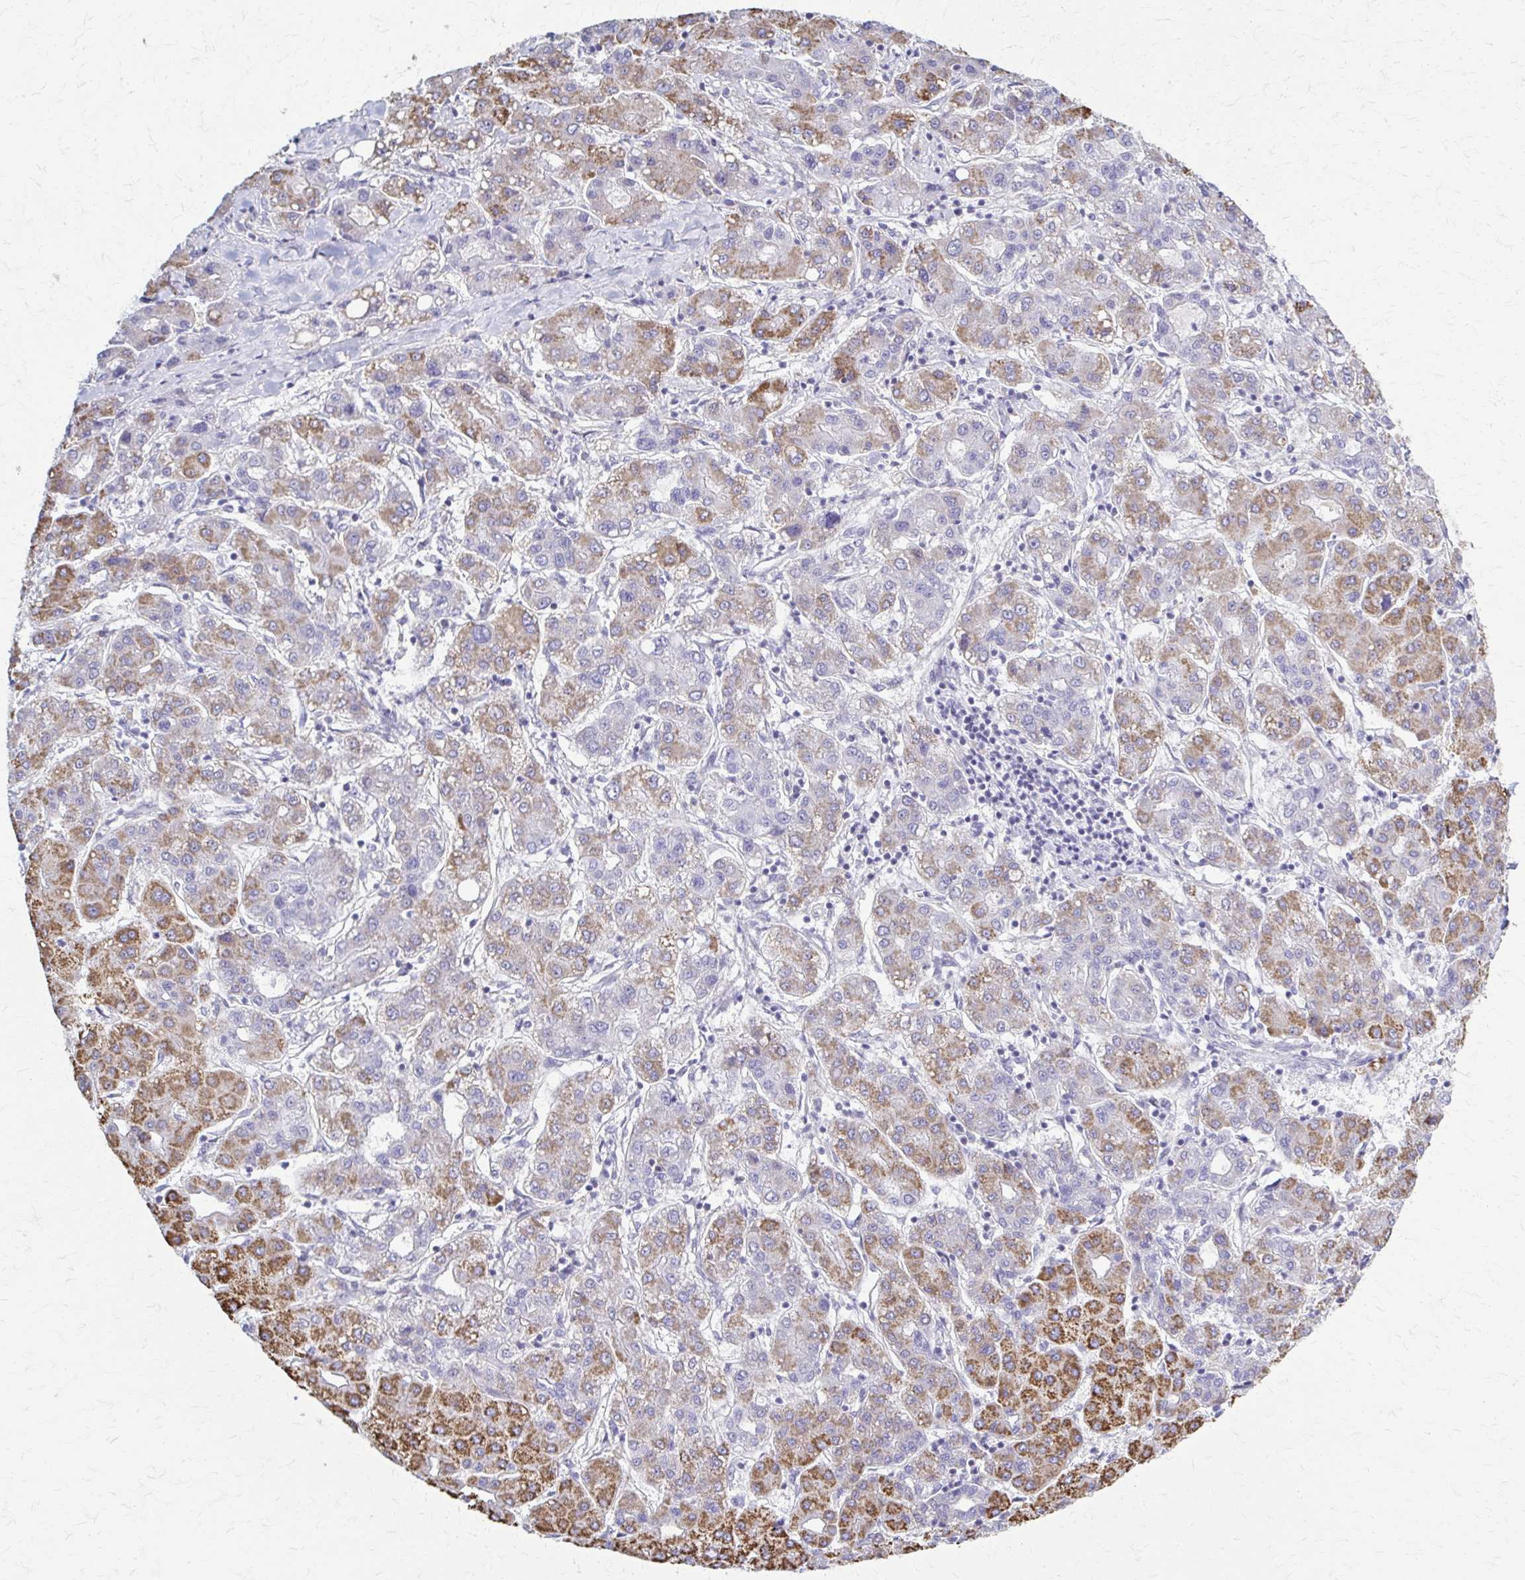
{"staining": {"intensity": "moderate", "quantity": "25%-75%", "location": "cytoplasmic/membranous"}, "tissue": "liver cancer", "cell_type": "Tumor cells", "image_type": "cancer", "snomed": [{"axis": "morphology", "description": "Carcinoma, Hepatocellular, NOS"}, {"axis": "topography", "description": "Liver"}], "caption": "Liver cancer (hepatocellular carcinoma) tissue displays moderate cytoplasmic/membranous staining in about 25%-75% of tumor cells", "gene": "RHOBTB2", "patient": {"sex": "male", "age": 65}}